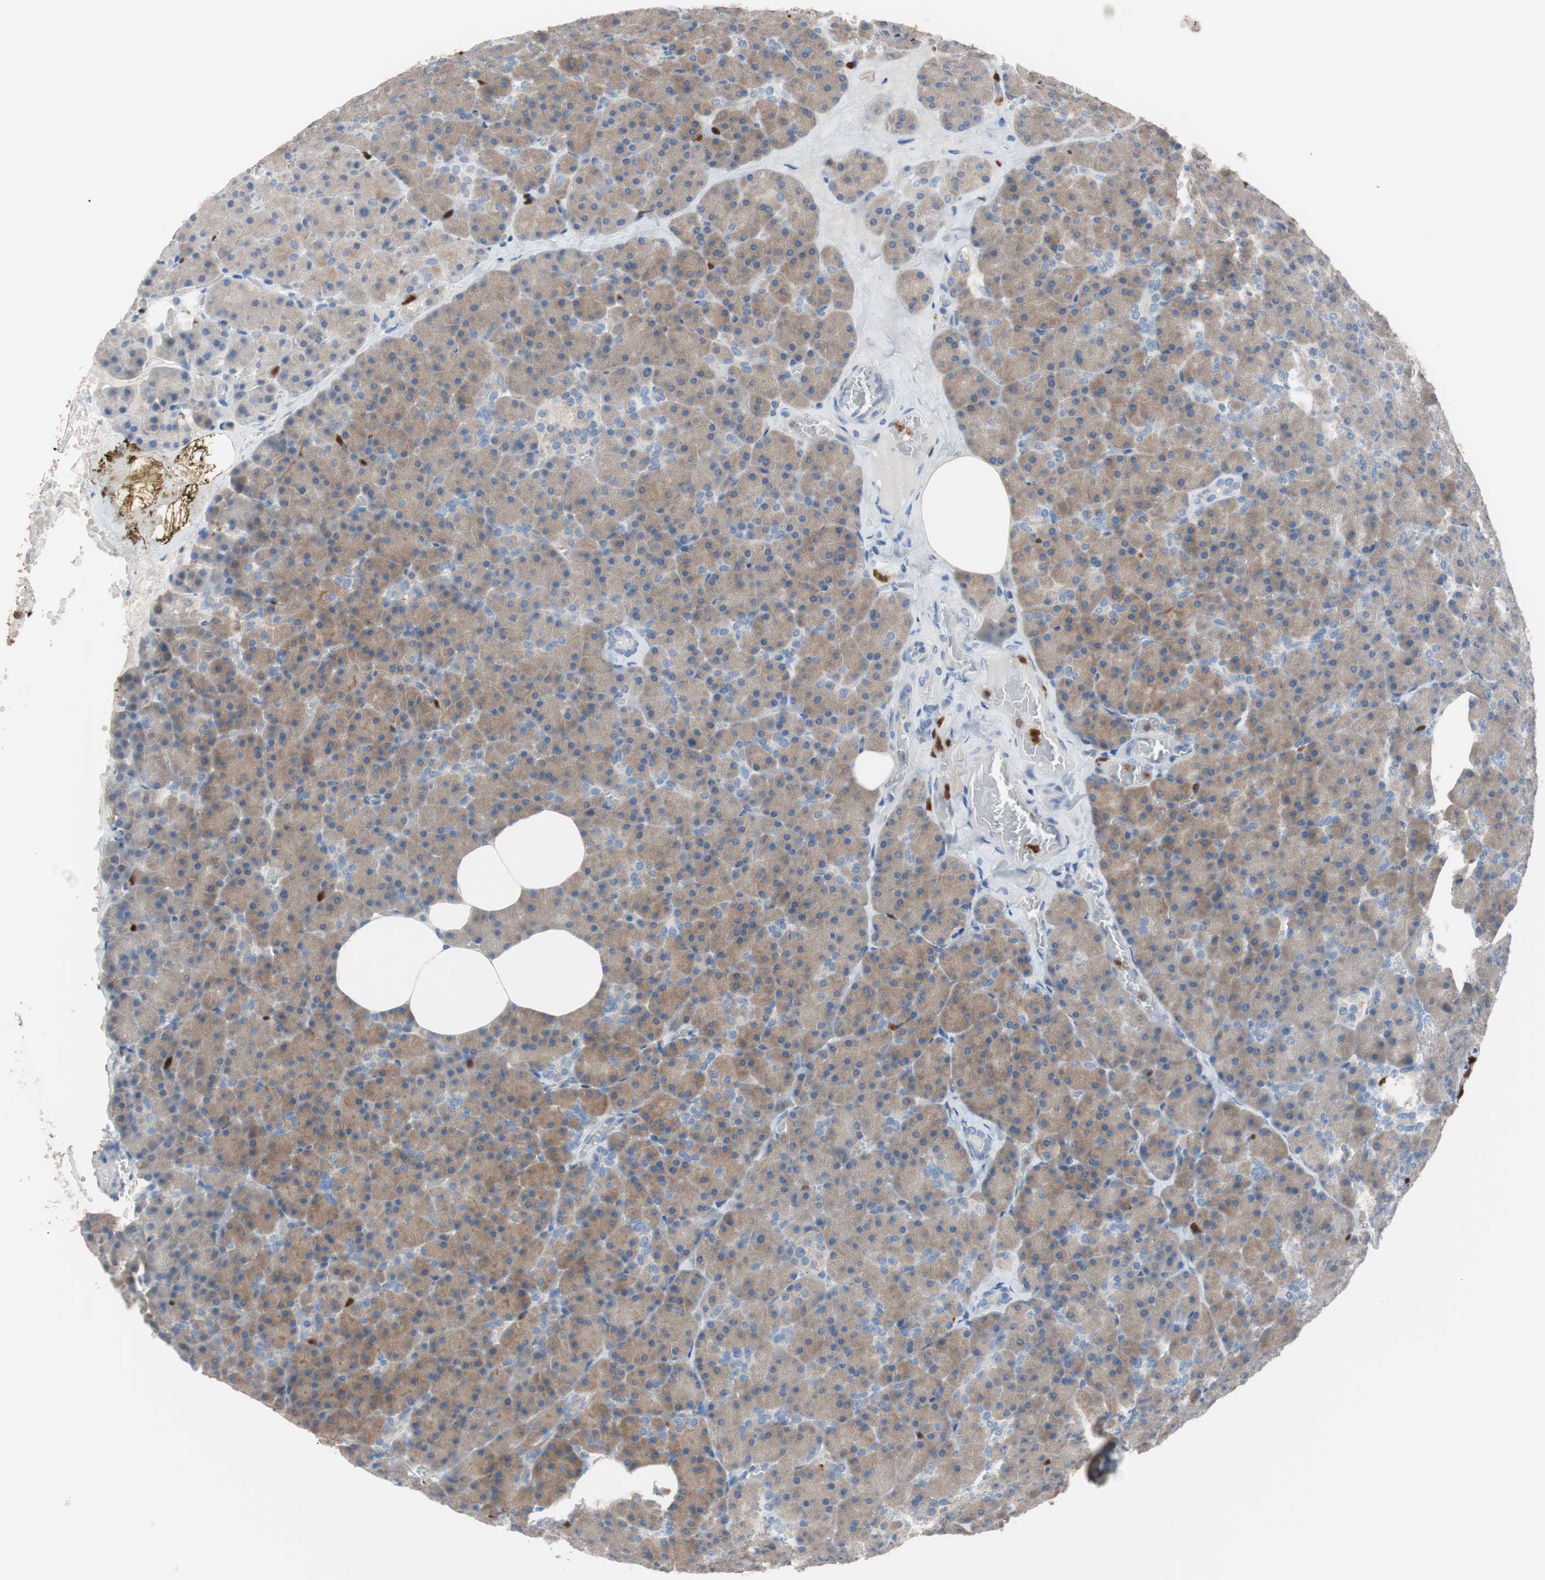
{"staining": {"intensity": "weak", "quantity": ">75%", "location": "cytoplasmic/membranous"}, "tissue": "pancreas", "cell_type": "Exocrine glandular cells", "image_type": "normal", "snomed": [{"axis": "morphology", "description": "Normal tissue, NOS"}, {"axis": "topography", "description": "Pancreas"}], "caption": "Weak cytoplasmic/membranous expression is seen in about >75% of exocrine glandular cells in unremarkable pancreas.", "gene": "CLEC4D", "patient": {"sex": "female", "age": 35}}